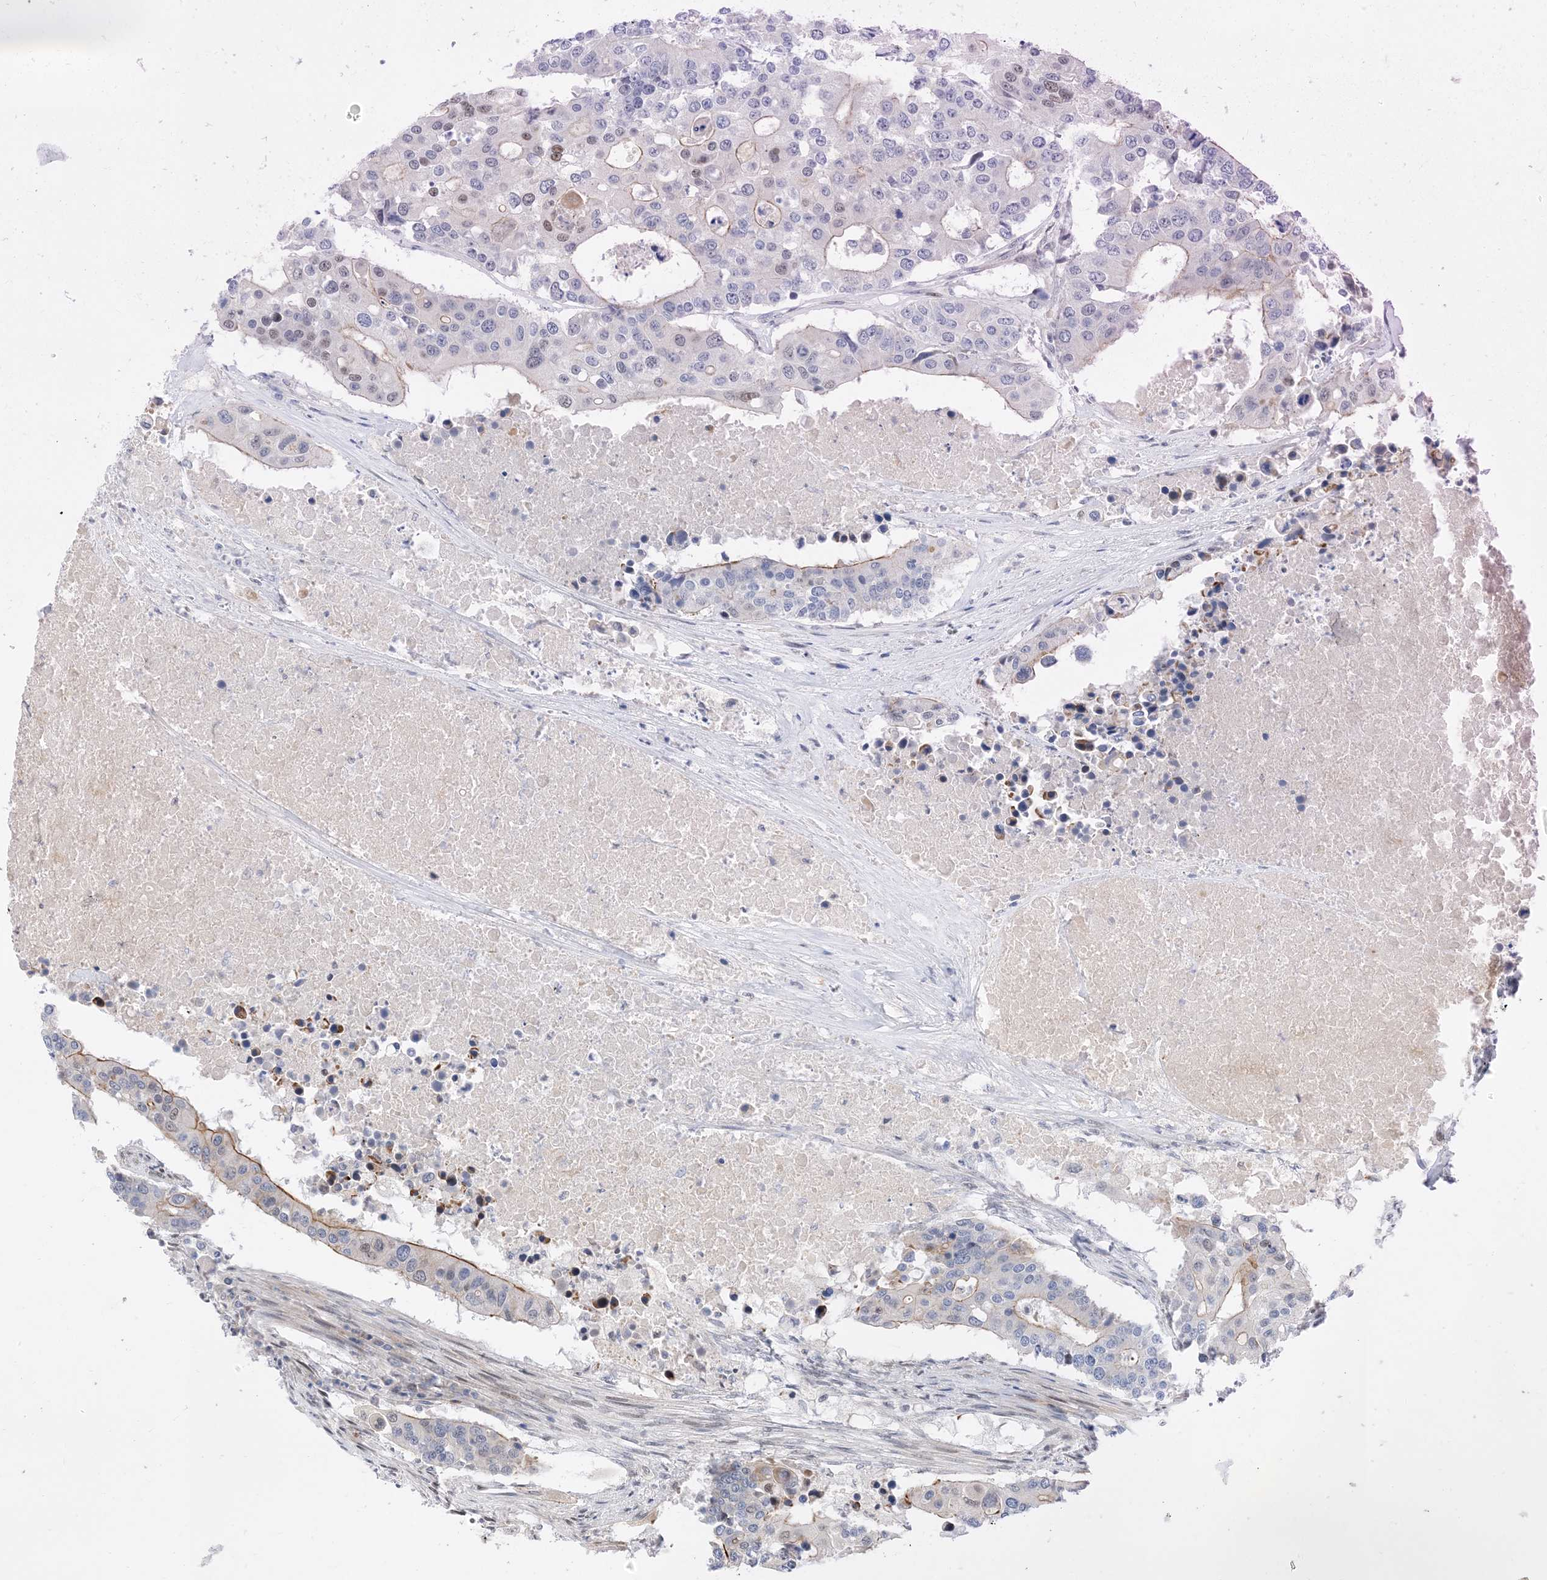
{"staining": {"intensity": "moderate", "quantity": "<25%", "location": "cytoplasmic/membranous,nuclear"}, "tissue": "colorectal cancer", "cell_type": "Tumor cells", "image_type": "cancer", "snomed": [{"axis": "morphology", "description": "Adenocarcinoma, NOS"}, {"axis": "topography", "description": "Colon"}], "caption": "Brown immunohistochemical staining in human colorectal cancer (adenocarcinoma) demonstrates moderate cytoplasmic/membranous and nuclear staining in approximately <25% of tumor cells.", "gene": "TYSND1", "patient": {"sex": "male", "age": 77}}